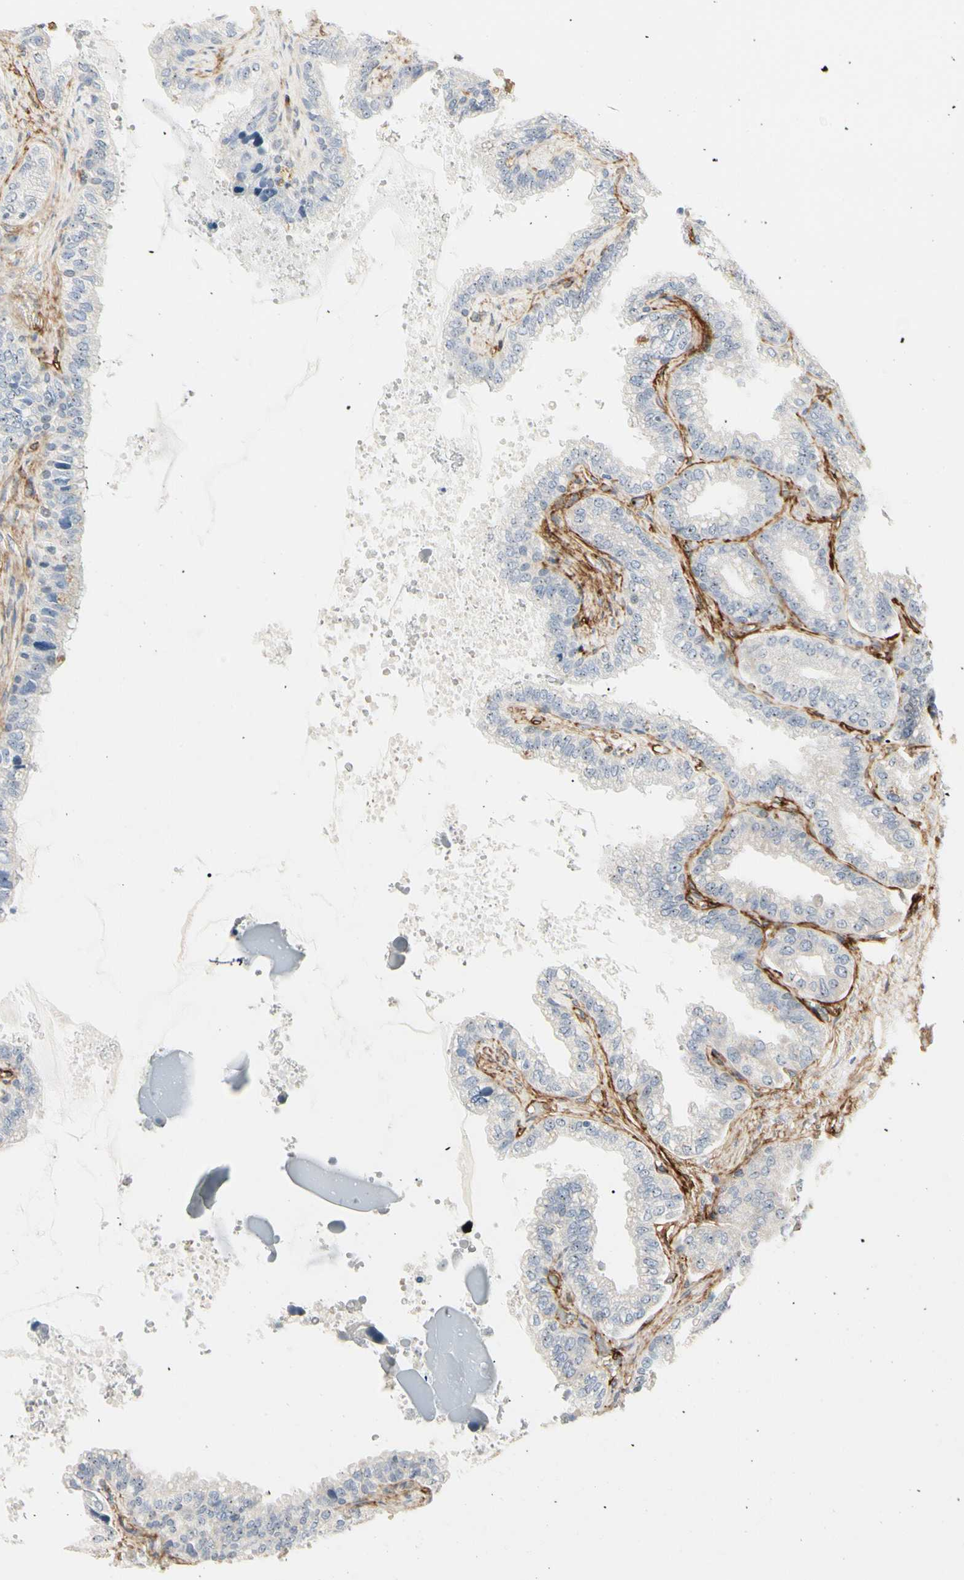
{"staining": {"intensity": "negative", "quantity": "none", "location": "none"}, "tissue": "seminal vesicle", "cell_type": "Glandular cells", "image_type": "normal", "snomed": [{"axis": "morphology", "description": "Normal tissue, NOS"}, {"axis": "topography", "description": "Seminal veicle"}], "caption": "Immunohistochemistry (IHC) micrograph of unremarkable human seminal vesicle stained for a protein (brown), which exhibits no expression in glandular cells. (Immunohistochemistry (IHC), brightfield microscopy, high magnification).", "gene": "GGT5", "patient": {"sex": "male", "age": 46}}